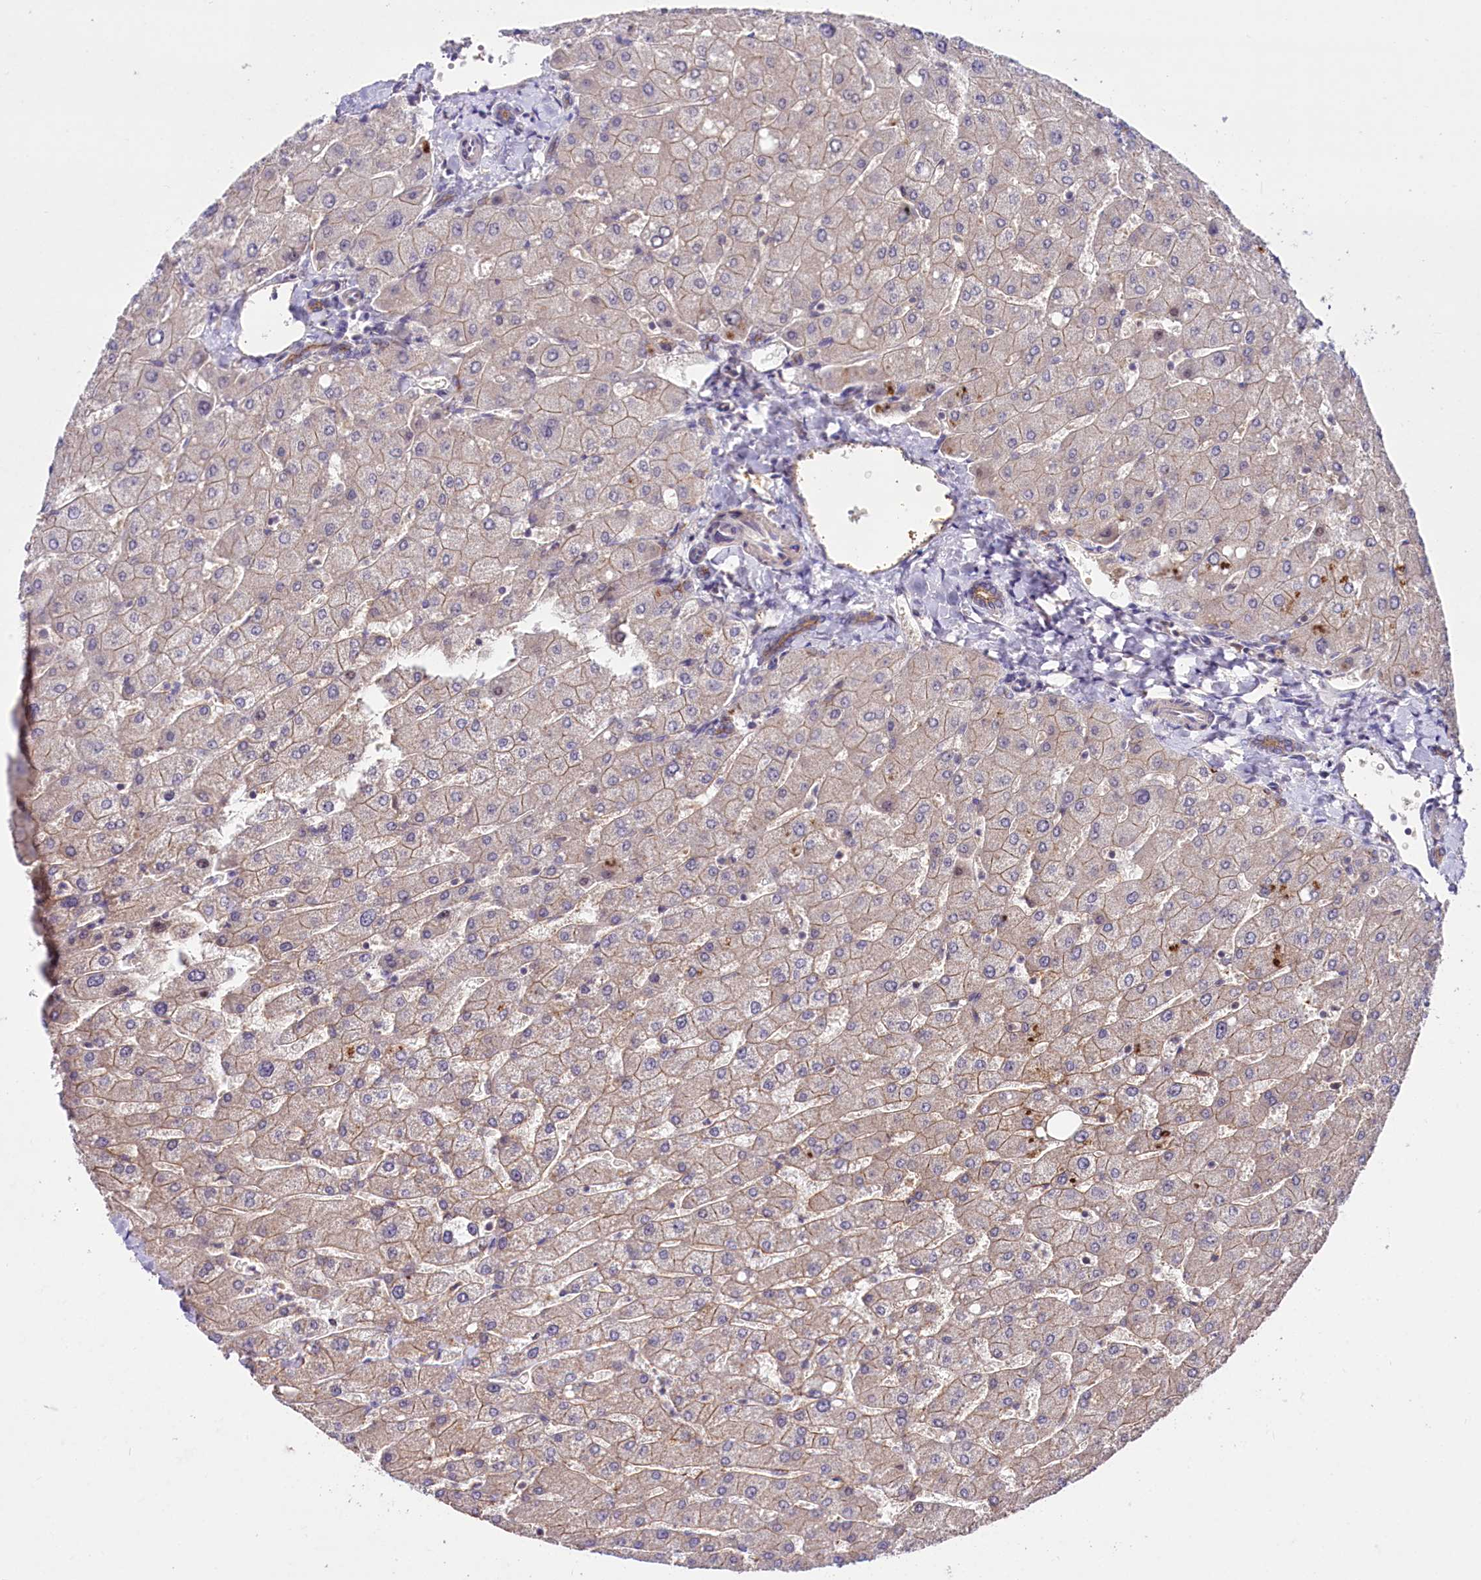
{"staining": {"intensity": "moderate", "quantity": ">75%", "location": "cytoplasmic/membranous"}, "tissue": "liver", "cell_type": "Cholangiocytes", "image_type": "normal", "snomed": [{"axis": "morphology", "description": "Normal tissue, NOS"}, {"axis": "topography", "description": "Liver"}], "caption": "Cholangiocytes demonstrate medium levels of moderate cytoplasmic/membranous staining in approximately >75% of cells in unremarkable liver. Immunohistochemistry (ihc) stains the protein in brown and the nuclei are stained blue.", "gene": "TAFAZZIN", "patient": {"sex": "male", "age": 55}}